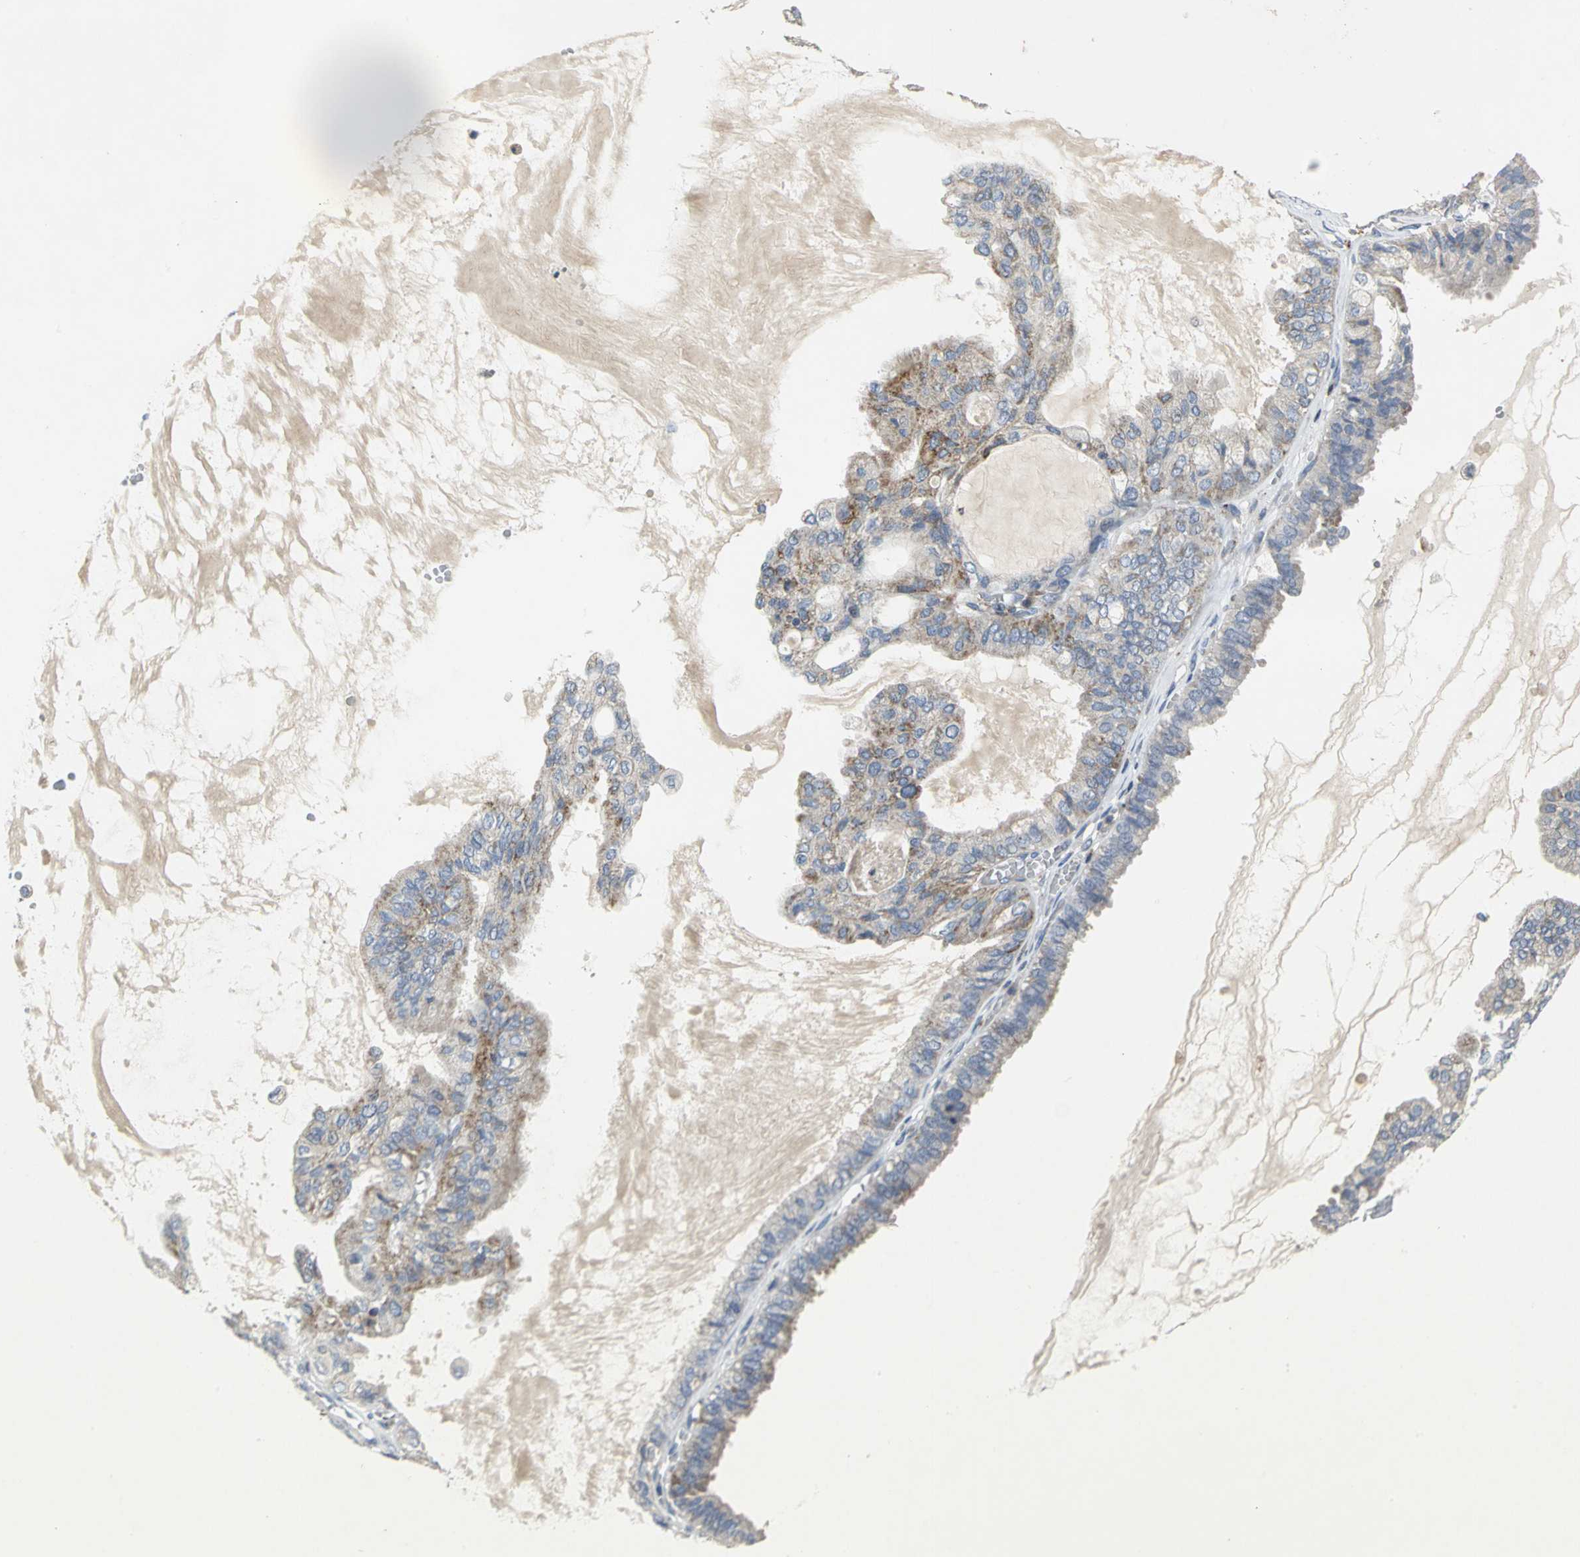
{"staining": {"intensity": "moderate", "quantity": "25%-75%", "location": "cytoplasmic/membranous"}, "tissue": "ovarian cancer", "cell_type": "Tumor cells", "image_type": "cancer", "snomed": [{"axis": "morphology", "description": "Carcinoma, NOS"}, {"axis": "morphology", "description": "Carcinoma, endometroid"}, {"axis": "topography", "description": "Ovary"}], "caption": "Protein expression by immunohistochemistry (IHC) displays moderate cytoplasmic/membranous staining in about 25%-75% of tumor cells in ovarian cancer (endometroid carcinoma). (DAB (3,3'-diaminobenzidine) IHC, brown staining for protein, blue staining for nuclei).", "gene": "SPPL2B", "patient": {"sex": "female", "age": 50}}